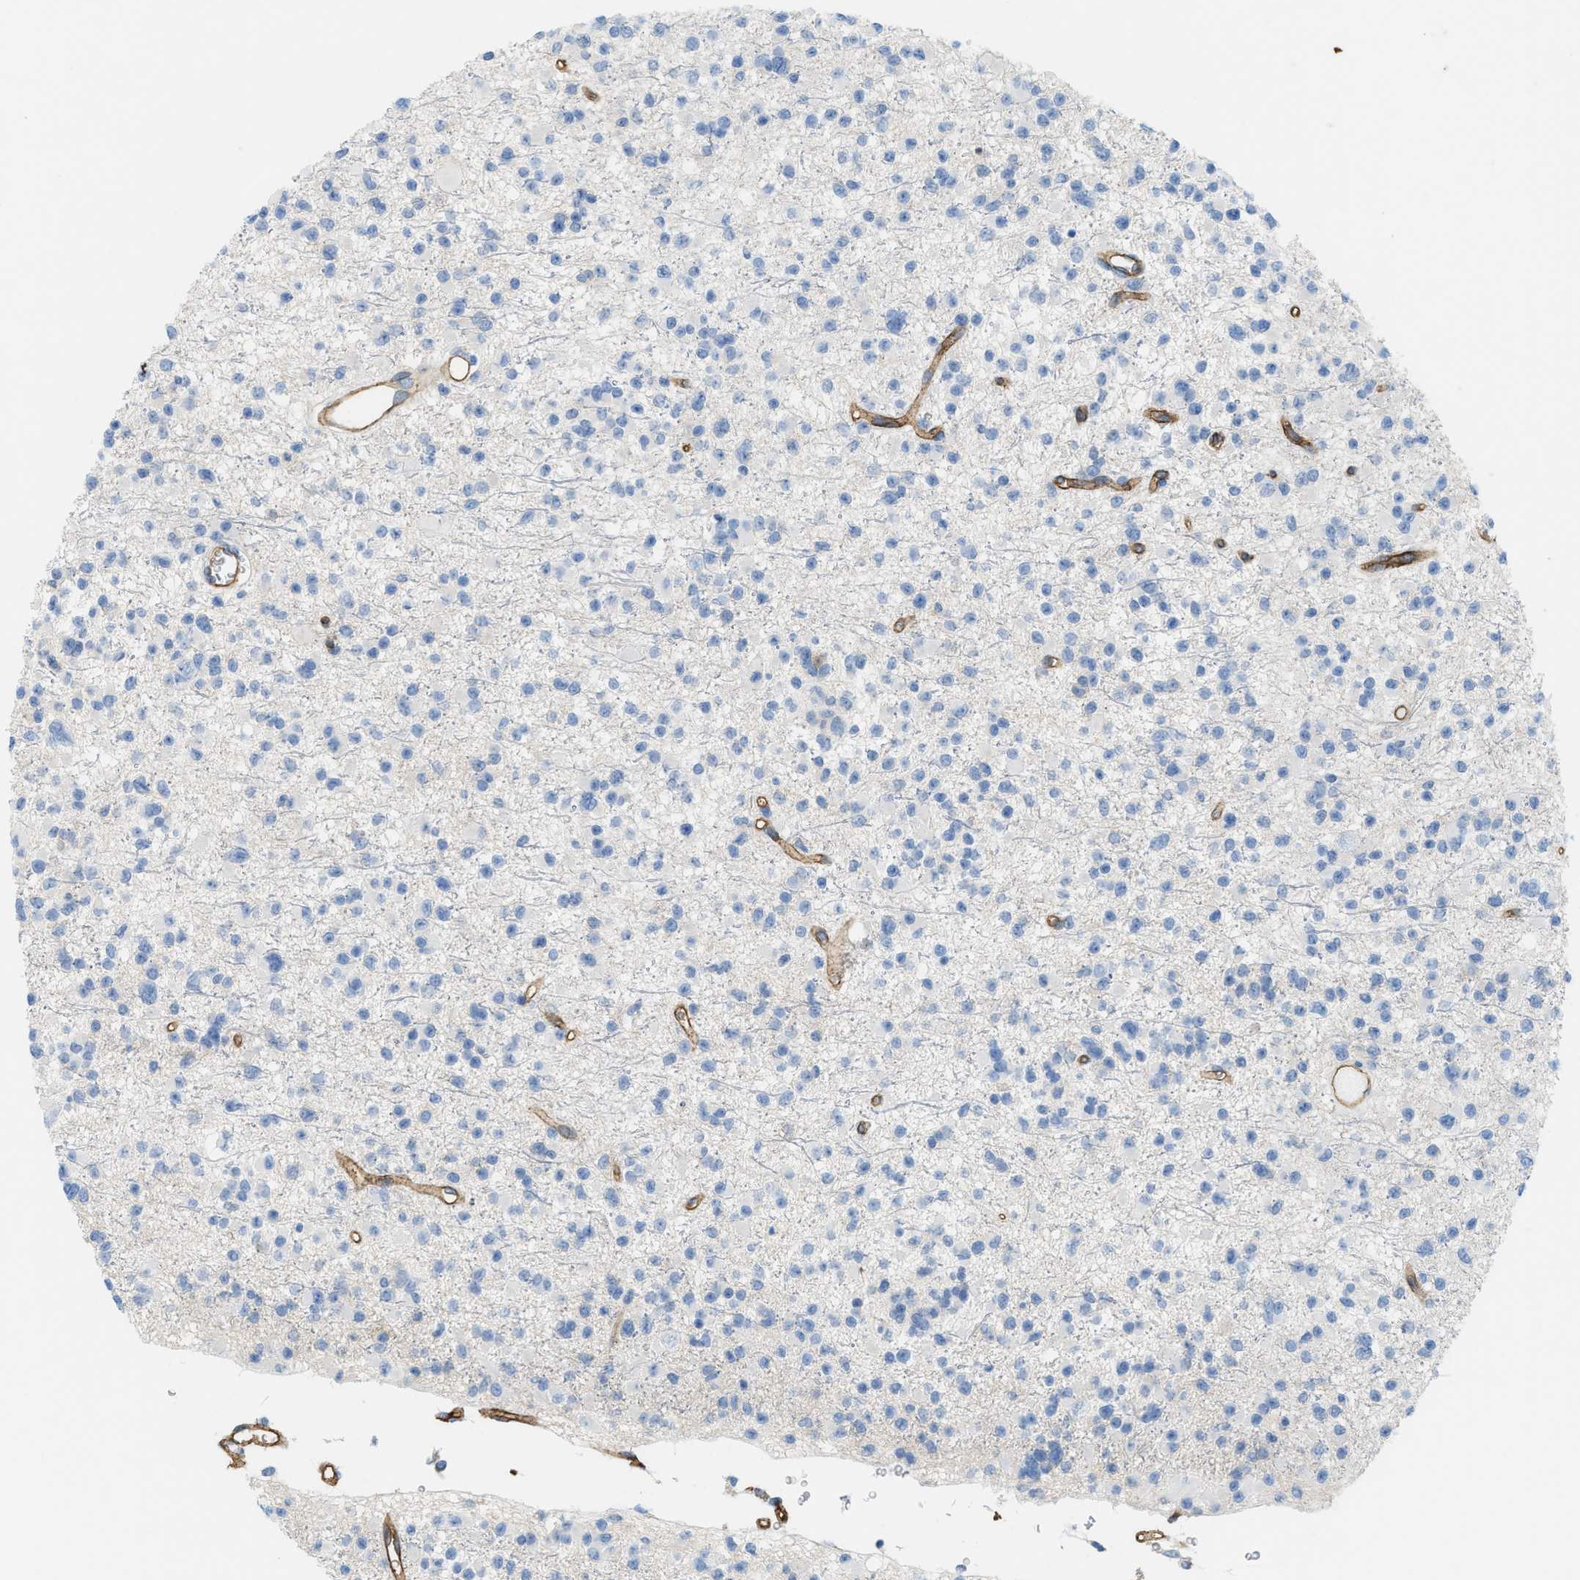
{"staining": {"intensity": "negative", "quantity": "none", "location": "none"}, "tissue": "glioma", "cell_type": "Tumor cells", "image_type": "cancer", "snomed": [{"axis": "morphology", "description": "Glioma, malignant, Low grade"}, {"axis": "topography", "description": "Brain"}], "caption": "Glioma was stained to show a protein in brown. There is no significant expression in tumor cells.", "gene": "SLC3A2", "patient": {"sex": "female", "age": 22}}